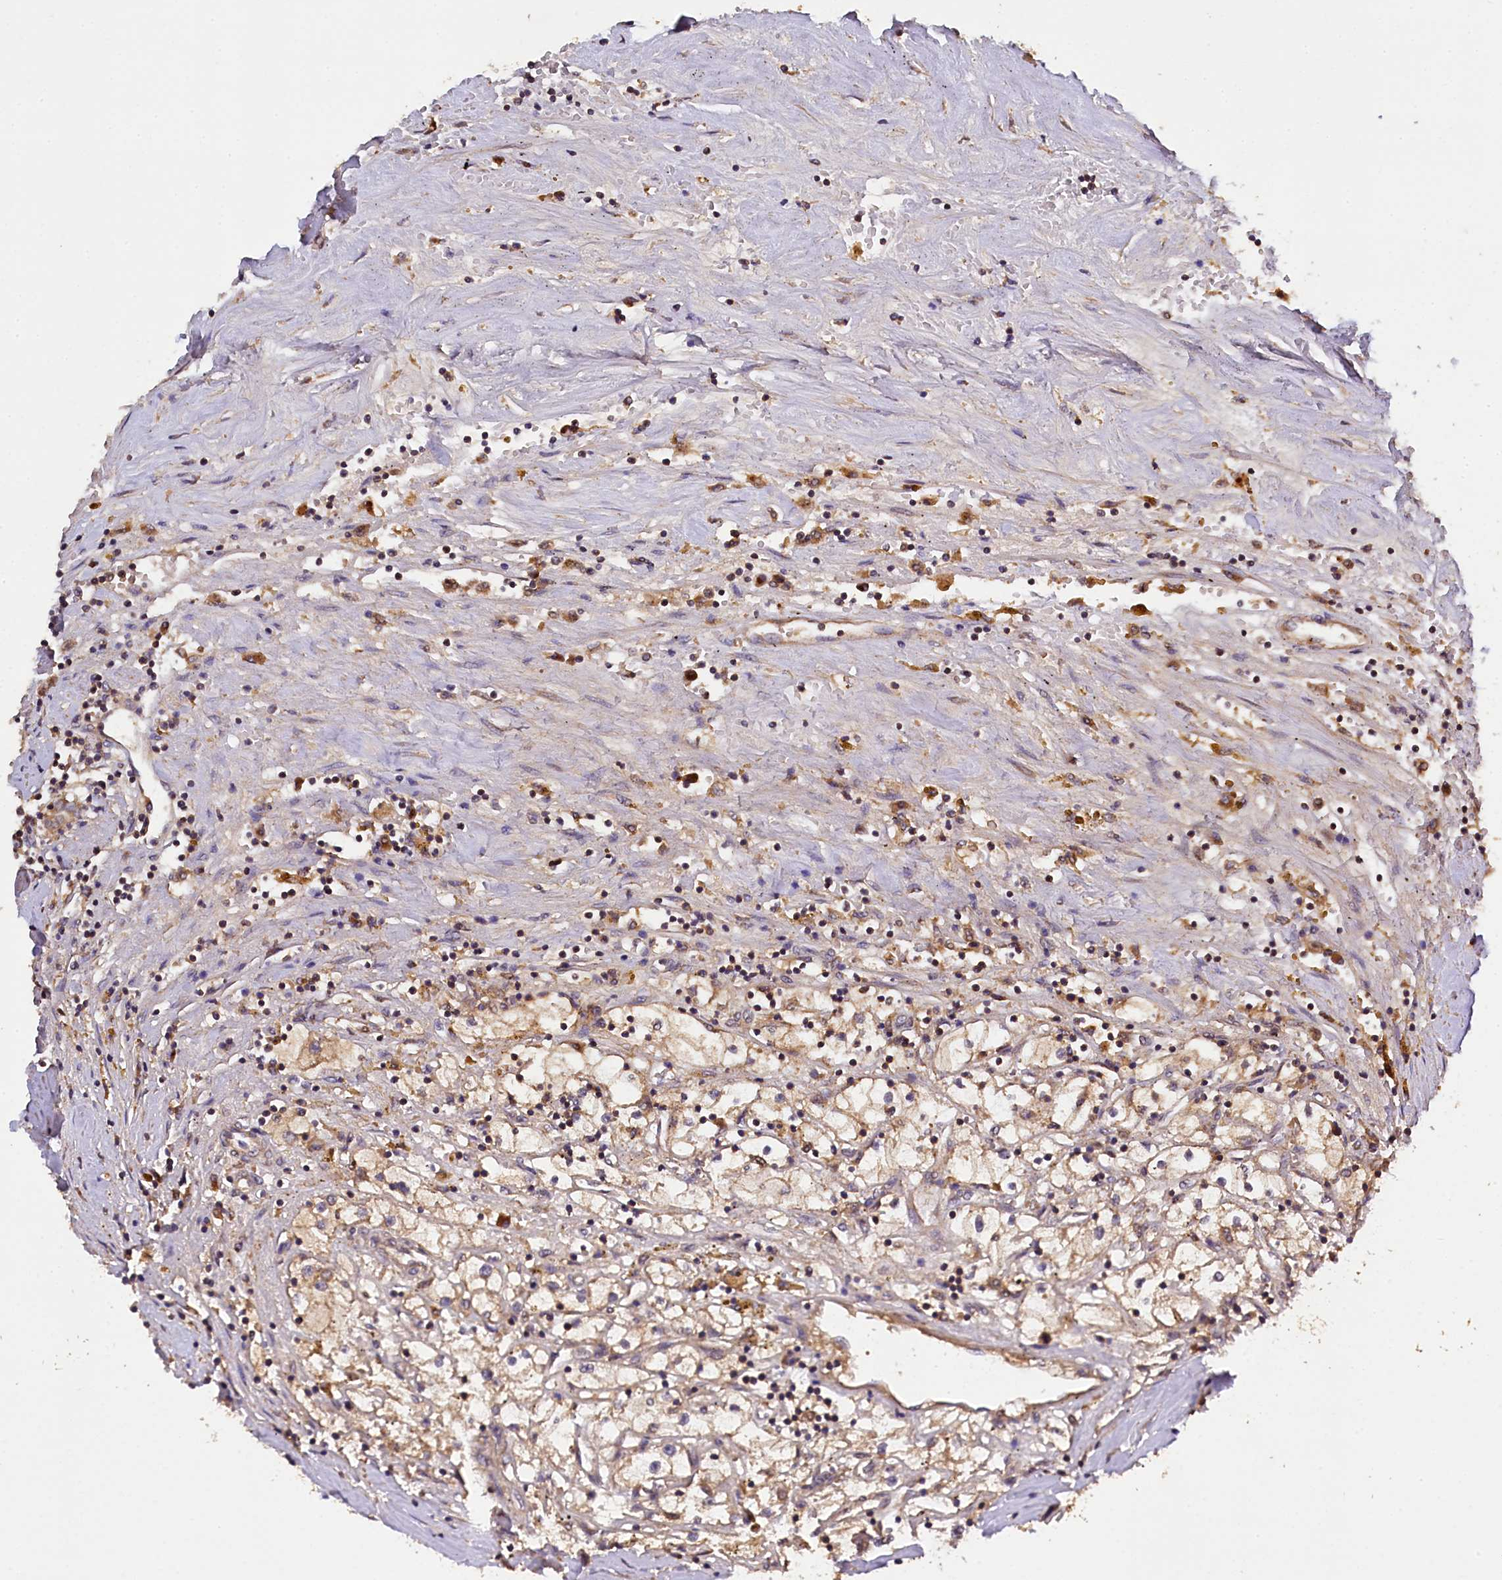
{"staining": {"intensity": "weak", "quantity": "25%-75%", "location": "cytoplasmic/membranous"}, "tissue": "renal cancer", "cell_type": "Tumor cells", "image_type": "cancer", "snomed": [{"axis": "morphology", "description": "Adenocarcinoma, NOS"}, {"axis": "topography", "description": "Kidney"}], "caption": "A low amount of weak cytoplasmic/membranous staining is identified in approximately 25%-75% of tumor cells in renal cancer tissue.", "gene": "KLC2", "patient": {"sex": "male", "age": 56}}